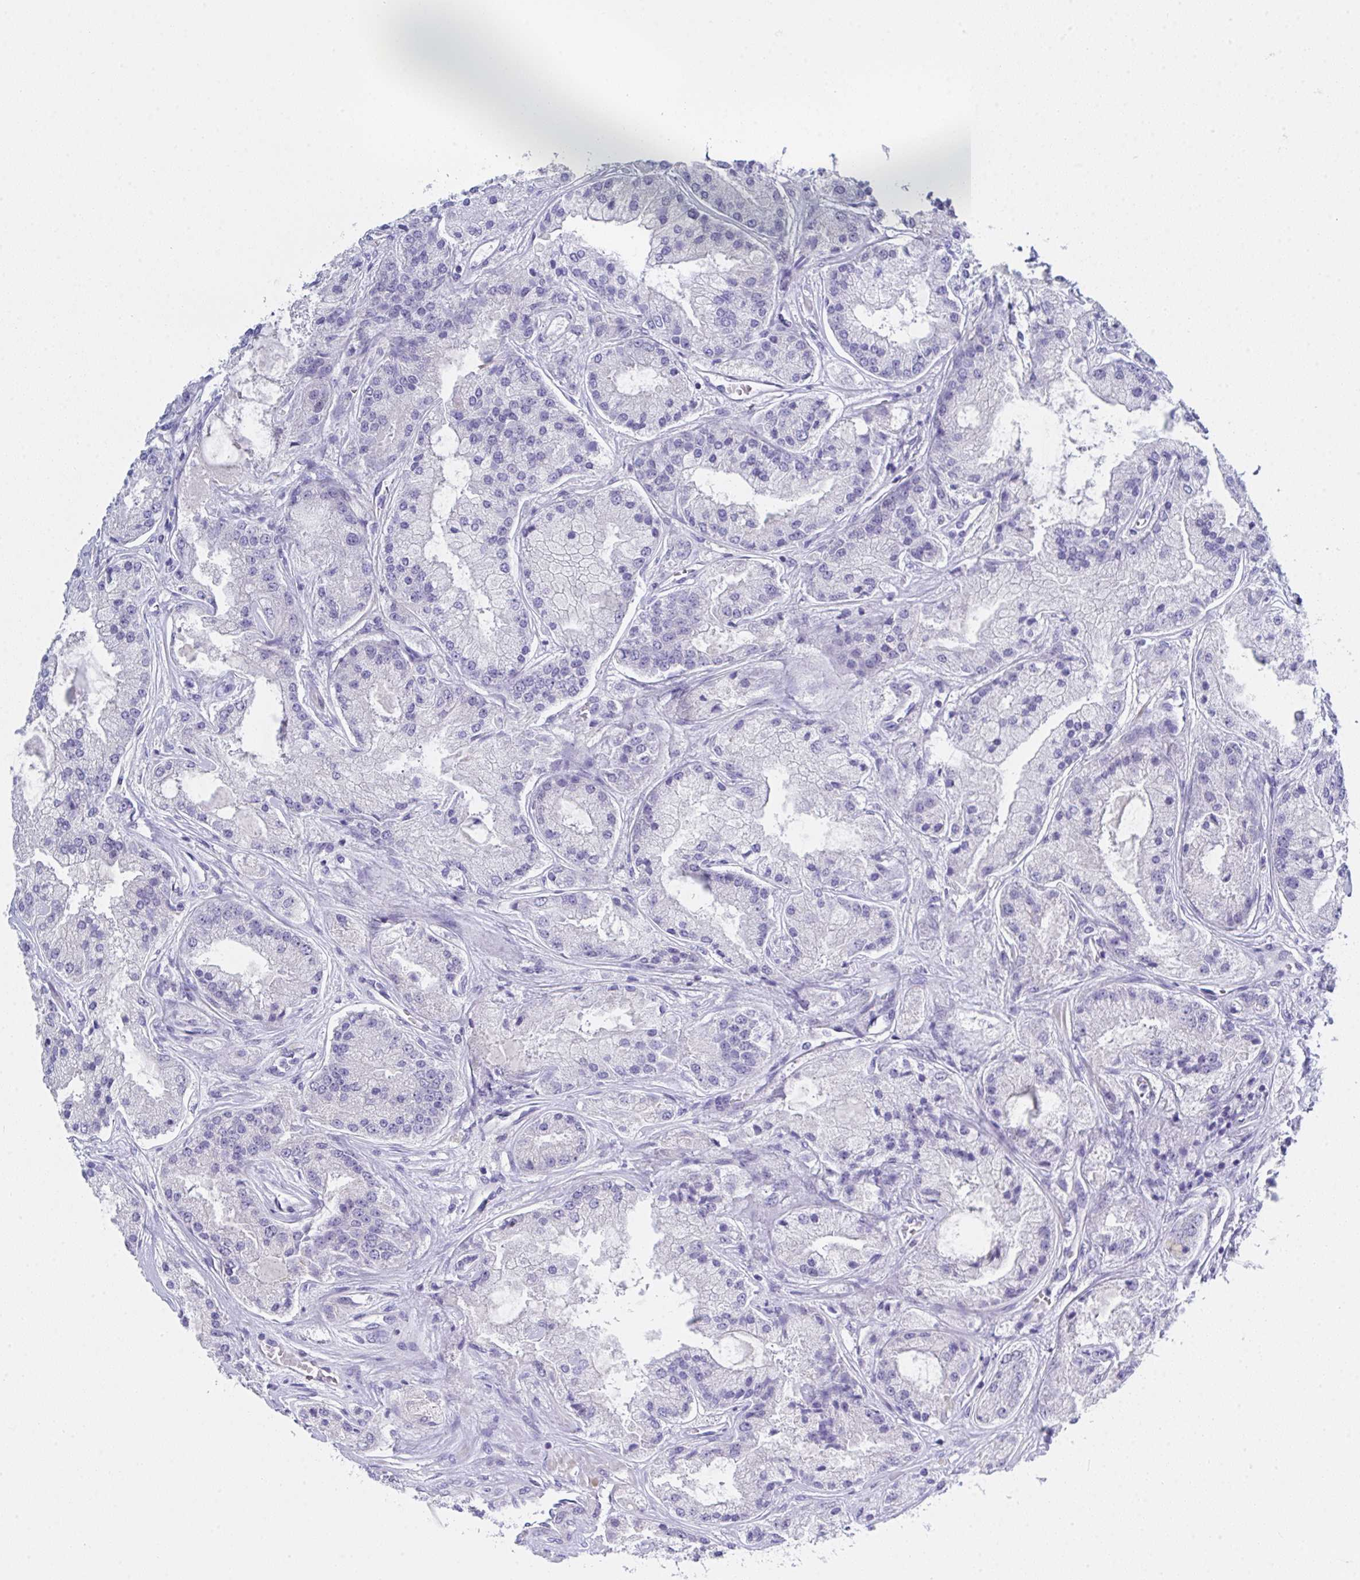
{"staining": {"intensity": "negative", "quantity": "none", "location": "none"}, "tissue": "prostate cancer", "cell_type": "Tumor cells", "image_type": "cancer", "snomed": [{"axis": "morphology", "description": "Adenocarcinoma, High grade"}, {"axis": "topography", "description": "Prostate"}], "caption": "This is a image of immunohistochemistry (IHC) staining of prostate high-grade adenocarcinoma, which shows no positivity in tumor cells.", "gene": "FBXO47", "patient": {"sex": "male", "age": 67}}